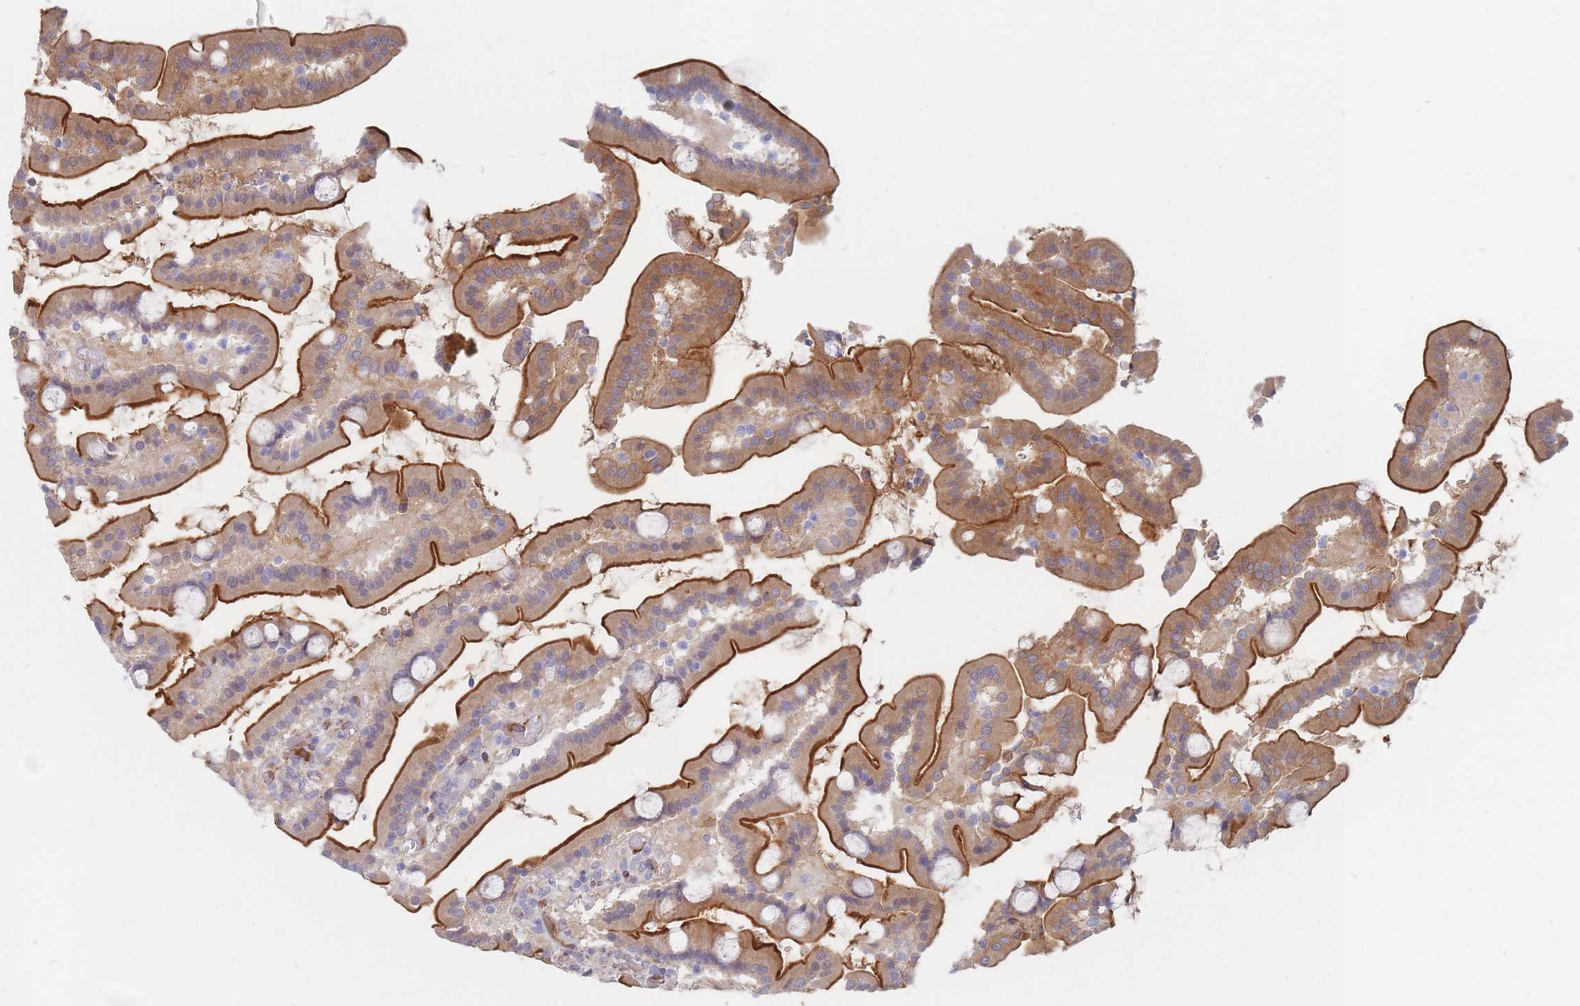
{"staining": {"intensity": "strong", "quantity": ">75%", "location": "cytoplasmic/membranous"}, "tissue": "duodenum", "cell_type": "Glandular cells", "image_type": "normal", "snomed": [{"axis": "morphology", "description": "Normal tissue, NOS"}, {"axis": "topography", "description": "Duodenum"}], "caption": "The micrograph shows staining of unremarkable duodenum, revealing strong cytoplasmic/membranous protein staining (brown color) within glandular cells. The protein of interest is shown in brown color, while the nuclei are stained blue.", "gene": "ERBIN", "patient": {"sex": "male", "age": 55}}